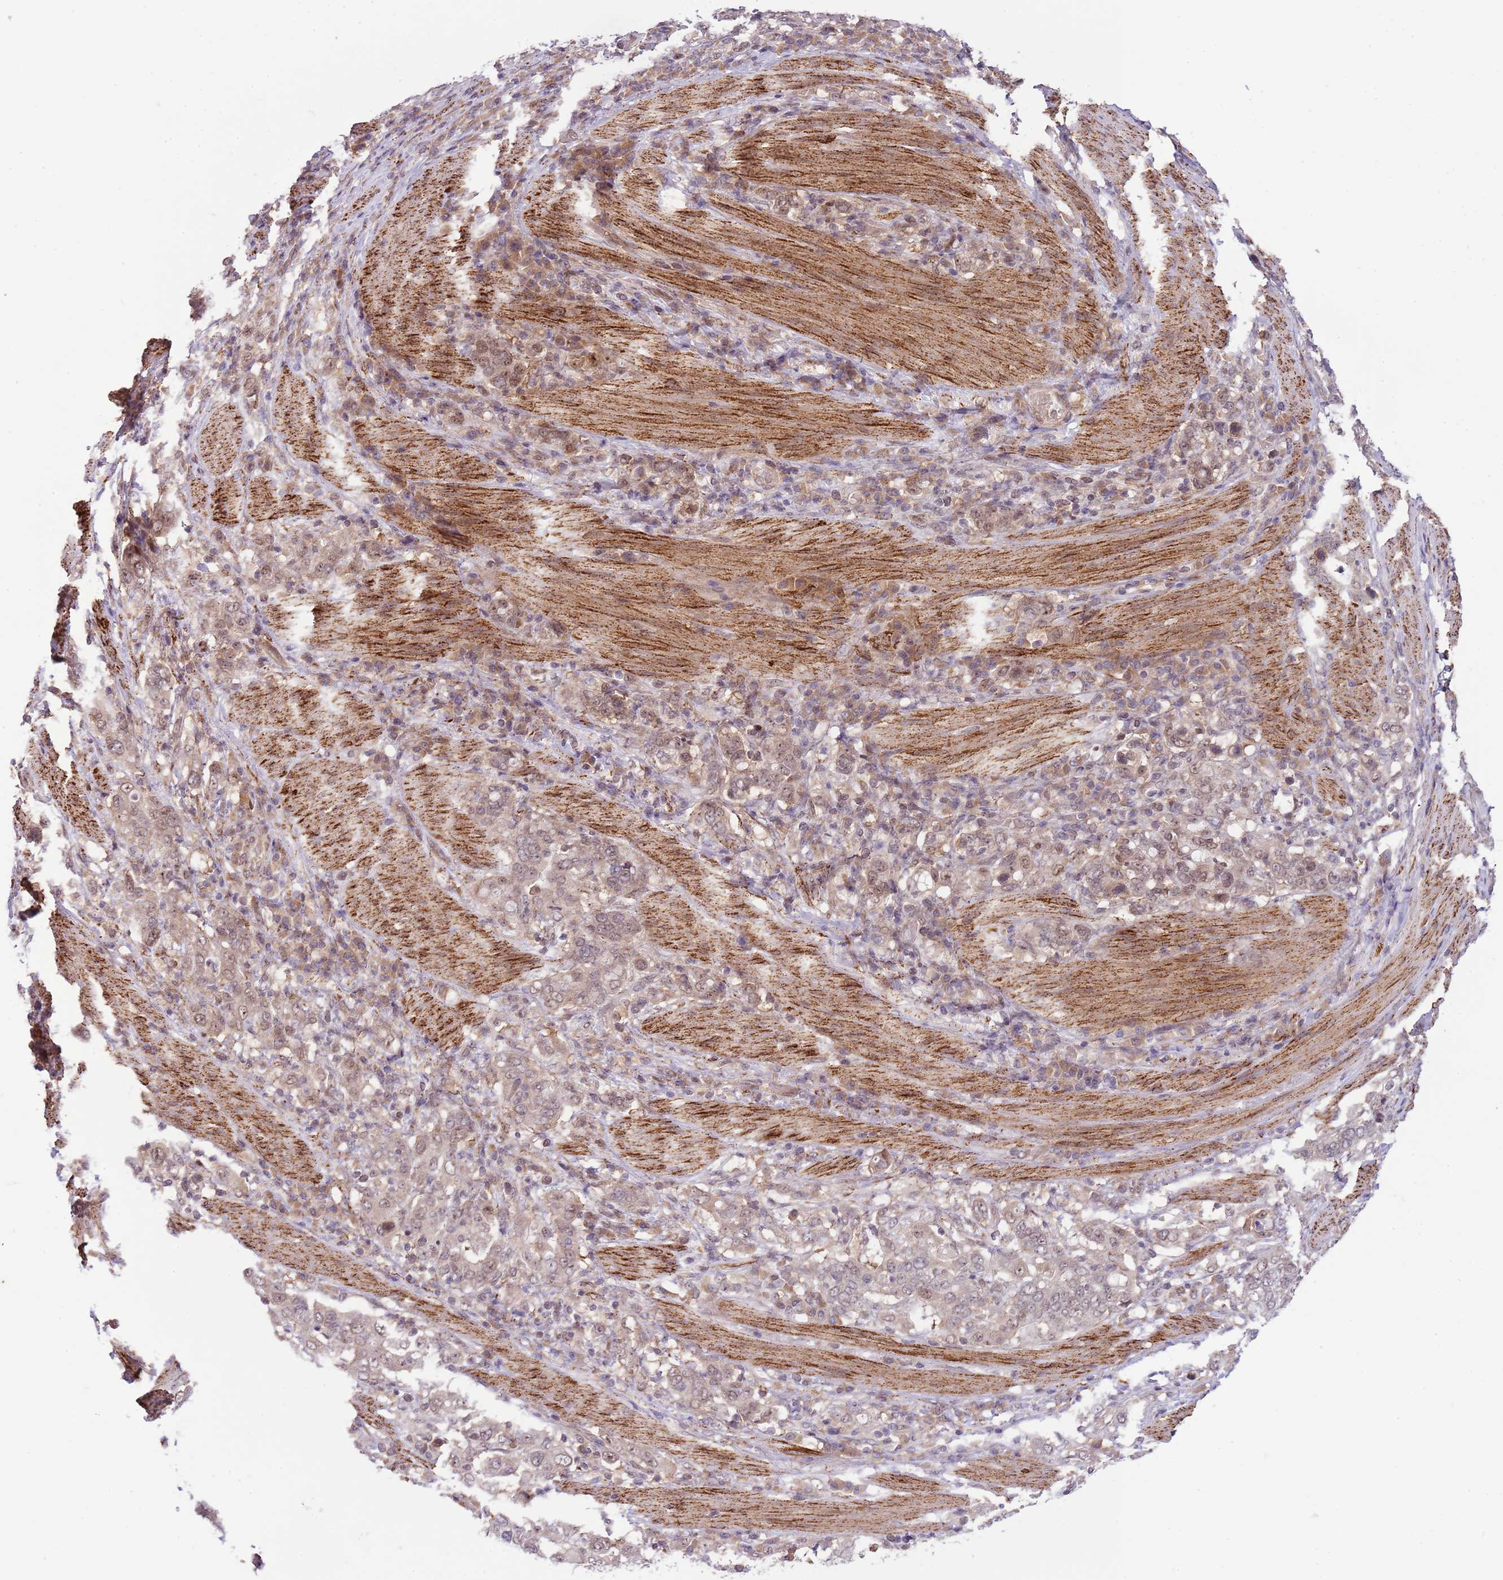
{"staining": {"intensity": "weak", "quantity": "25%-75%", "location": "nuclear"}, "tissue": "stomach cancer", "cell_type": "Tumor cells", "image_type": "cancer", "snomed": [{"axis": "morphology", "description": "Adenocarcinoma, NOS"}, {"axis": "topography", "description": "Stomach, upper"}, {"axis": "topography", "description": "Stomach"}], "caption": "A brown stain labels weak nuclear positivity of a protein in adenocarcinoma (stomach) tumor cells.", "gene": "CHD1", "patient": {"sex": "male", "age": 62}}